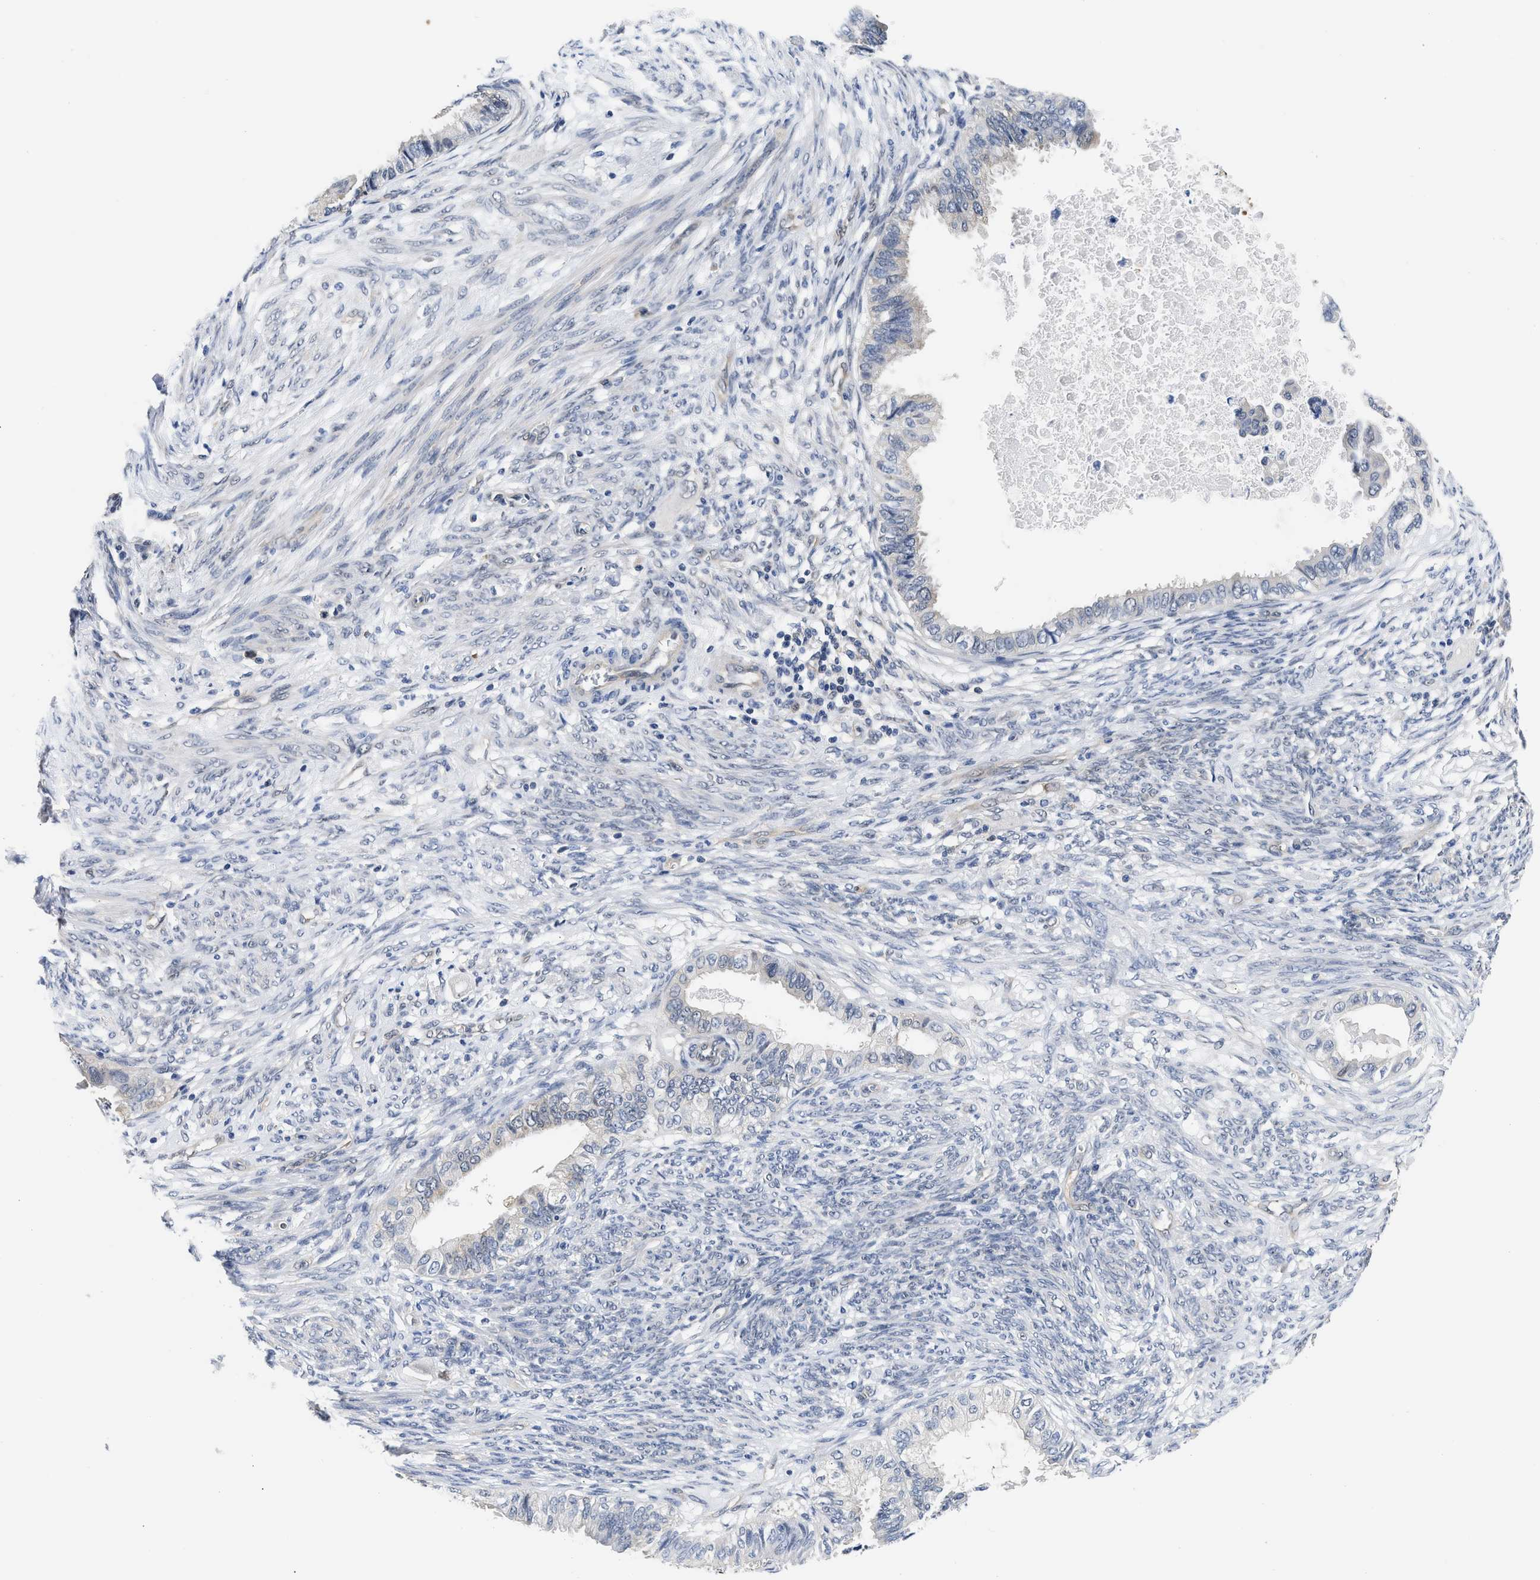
{"staining": {"intensity": "negative", "quantity": "none", "location": "none"}, "tissue": "cervical cancer", "cell_type": "Tumor cells", "image_type": "cancer", "snomed": [{"axis": "morphology", "description": "Normal tissue, NOS"}, {"axis": "morphology", "description": "Adenocarcinoma, NOS"}, {"axis": "topography", "description": "Cervix"}, {"axis": "topography", "description": "Endometrium"}], "caption": "Cervical adenocarcinoma was stained to show a protein in brown. There is no significant expression in tumor cells. Nuclei are stained in blue.", "gene": "XPO5", "patient": {"sex": "female", "age": 86}}